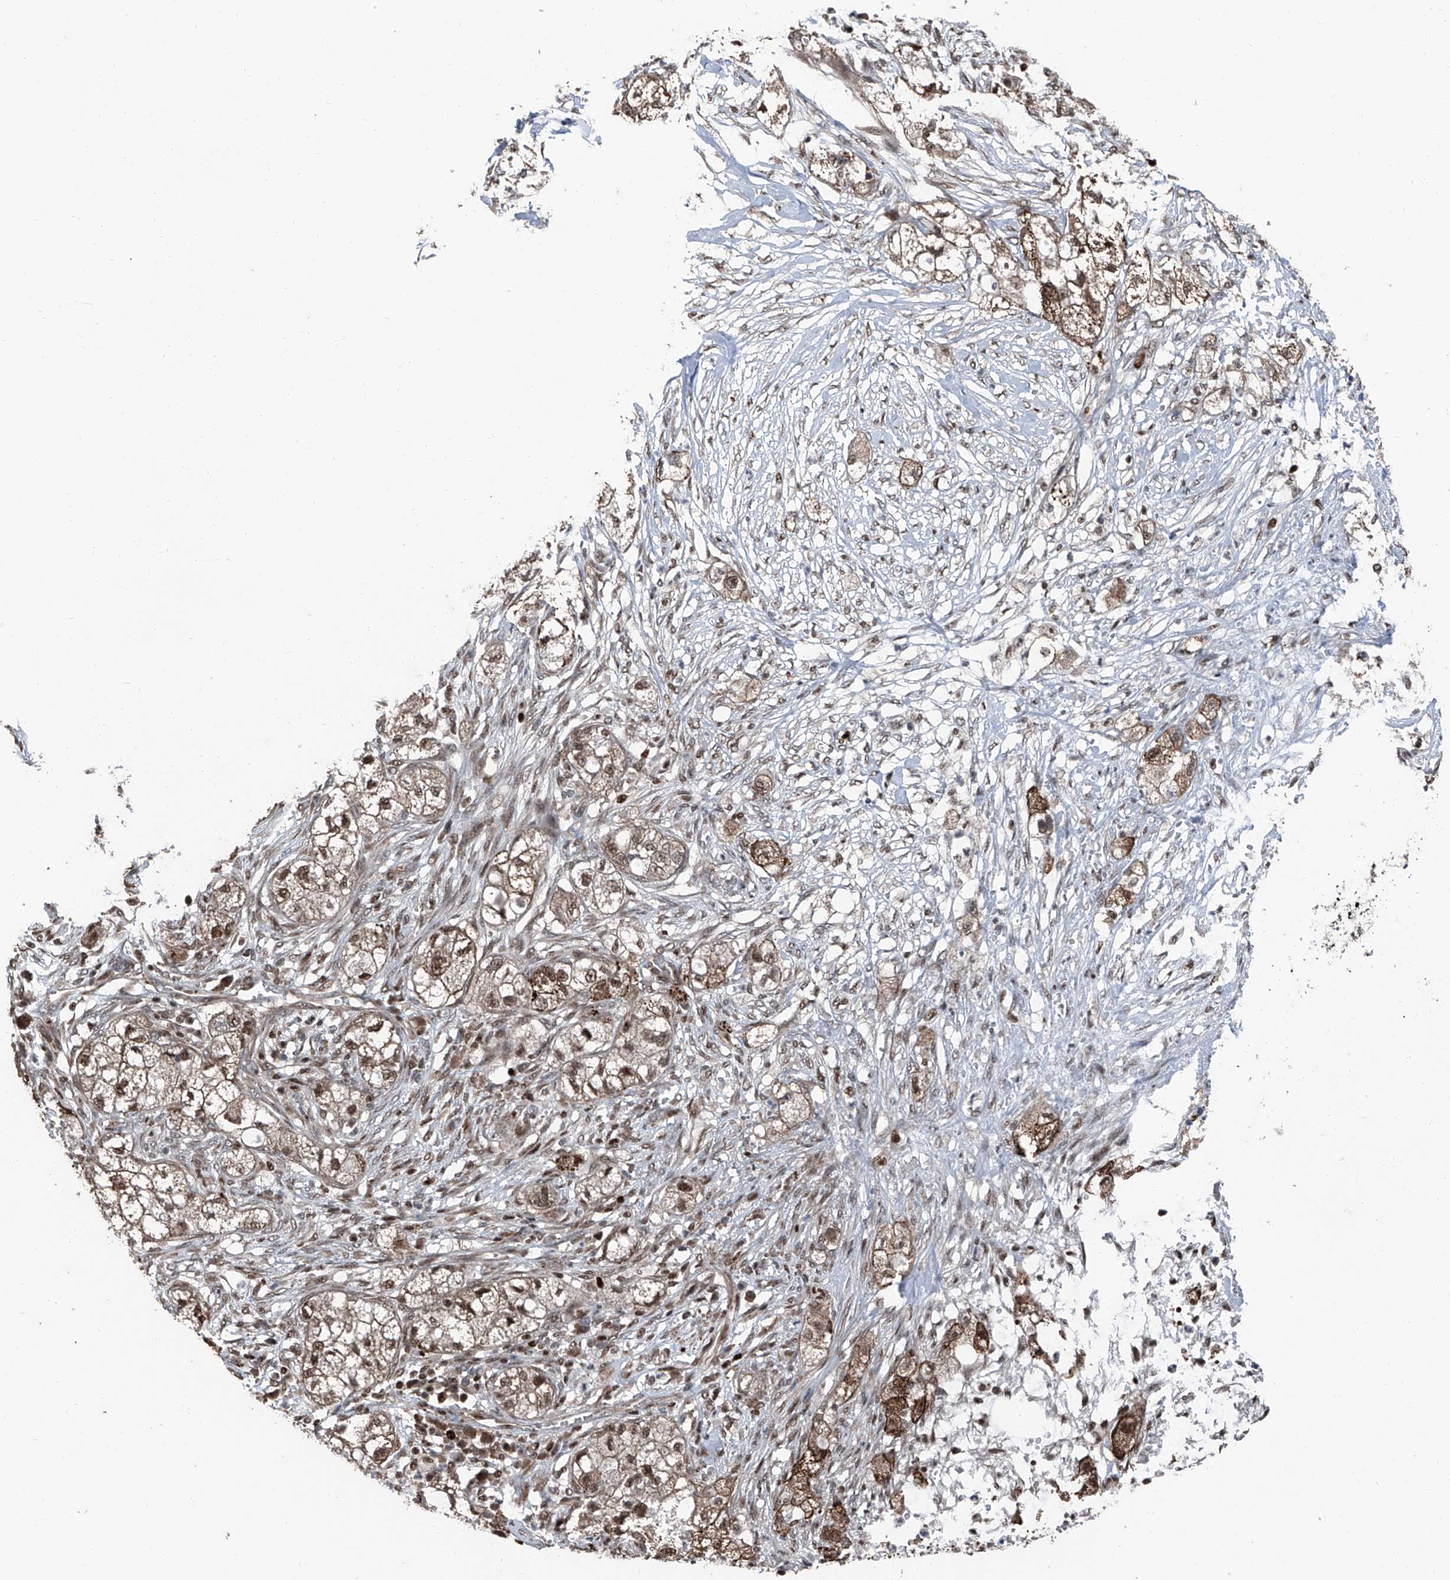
{"staining": {"intensity": "moderate", "quantity": ">75%", "location": "cytoplasmic/membranous,nuclear"}, "tissue": "pancreatic cancer", "cell_type": "Tumor cells", "image_type": "cancer", "snomed": [{"axis": "morphology", "description": "Adenocarcinoma, NOS"}, {"axis": "topography", "description": "Pancreas"}], "caption": "This image shows immunohistochemistry (IHC) staining of human pancreatic cancer (adenocarcinoma), with medium moderate cytoplasmic/membranous and nuclear staining in about >75% of tumor cells.", "gene": "FKBP5", "patient": {"sex": "female", "age": 78}}